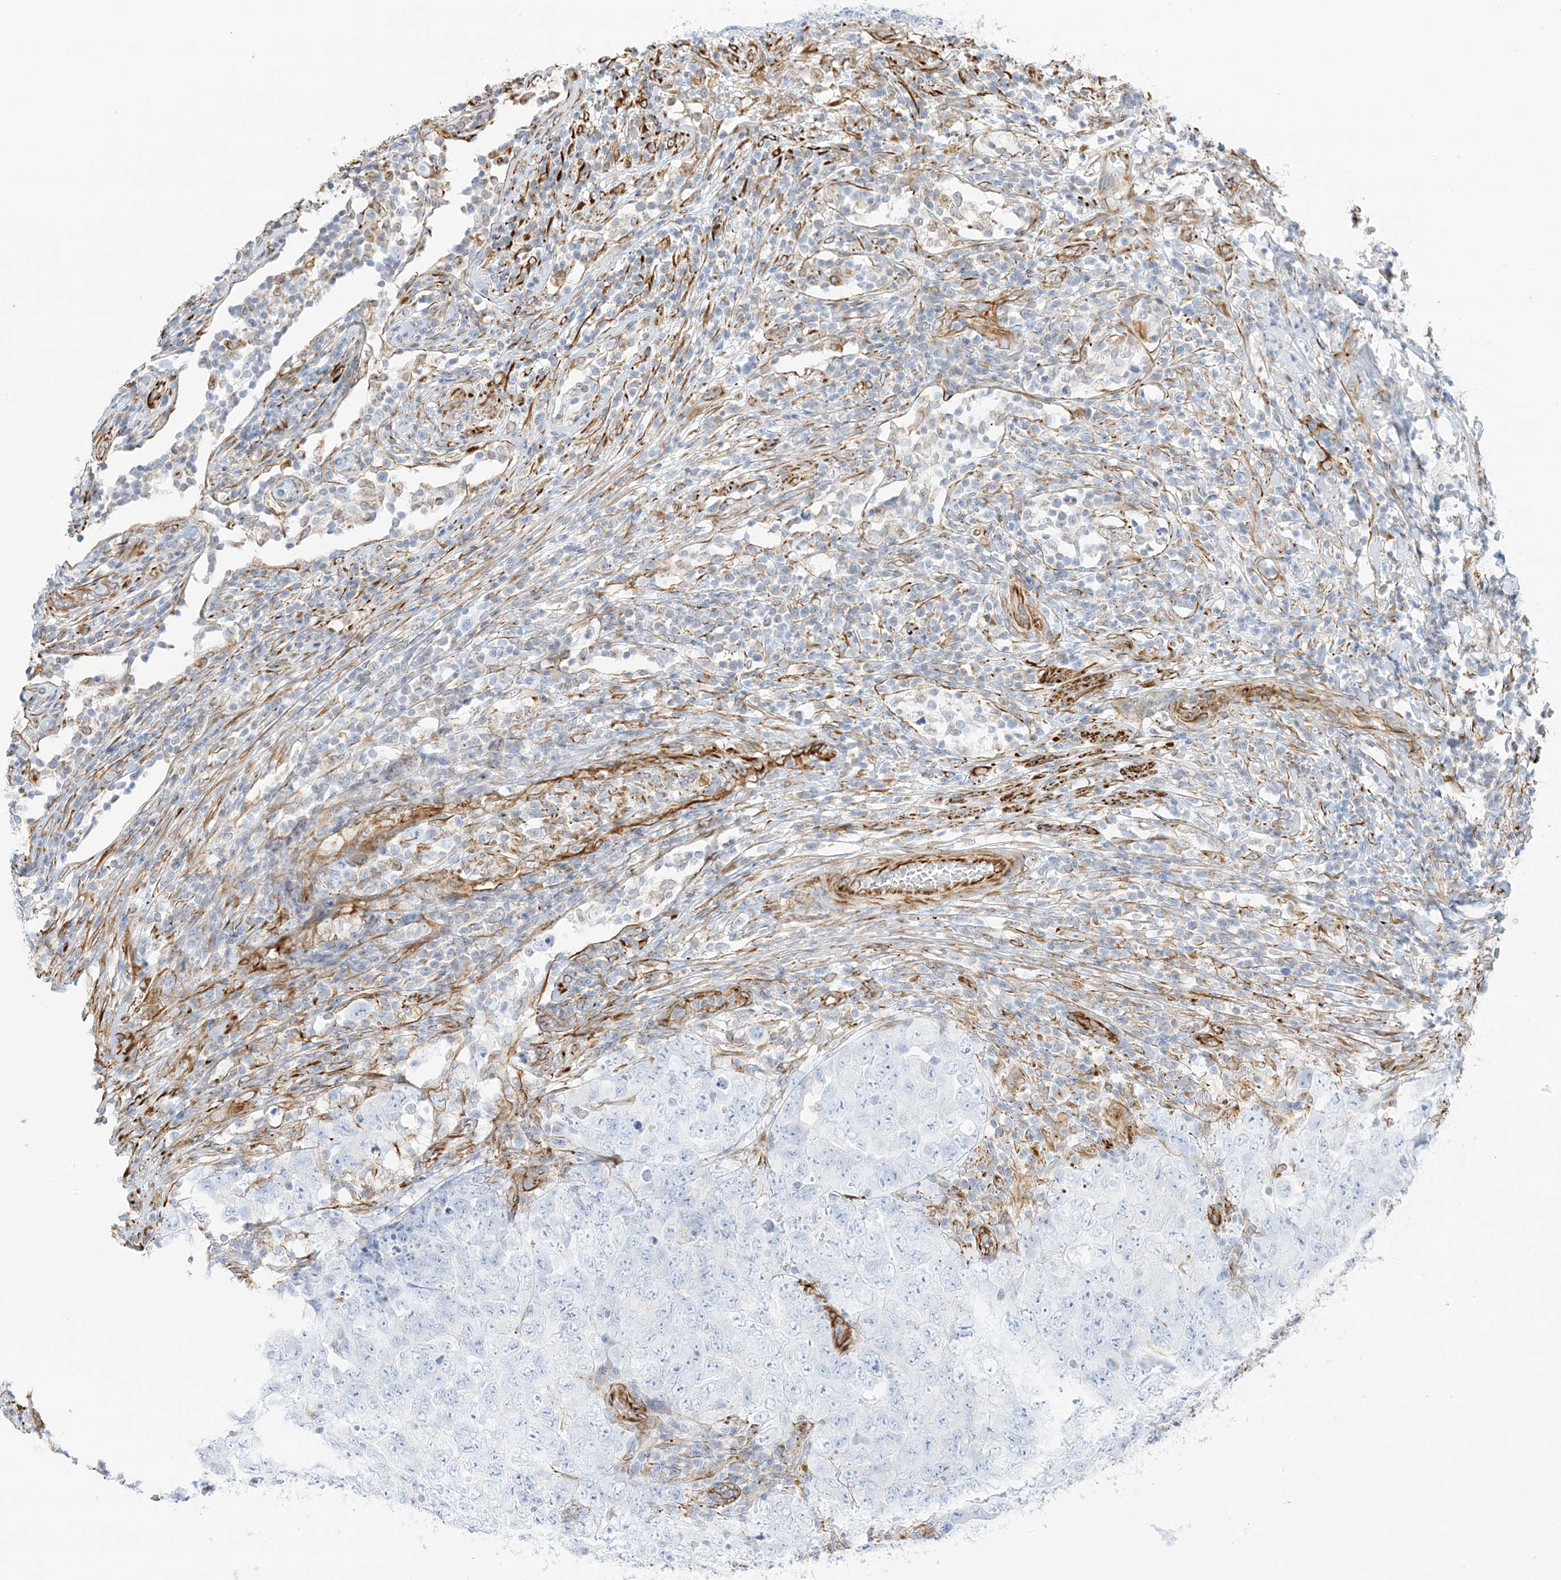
{"staining": {"intensity": "negative", "quantity": "none", "location": "none"}, "tissue": "testis cancer", "cell_type": "Tumor cells", "image_type": "cancer", "snomed": [{"axis": "morphology", "description": "Carcinoma, Embryonal, NOS"}, {"axis": "topography", "description": "Testis"}], "caption": "A high-resolution image shows immunohistochemistry staining of testis cancer (embryonal carcinoma), which shows no significant positivity in tumor cells. (Immunohistochemistry, brightfield microscopy, high magnification).", "gene": "PID1", "patient": {"sex": "male", "age": 26}}